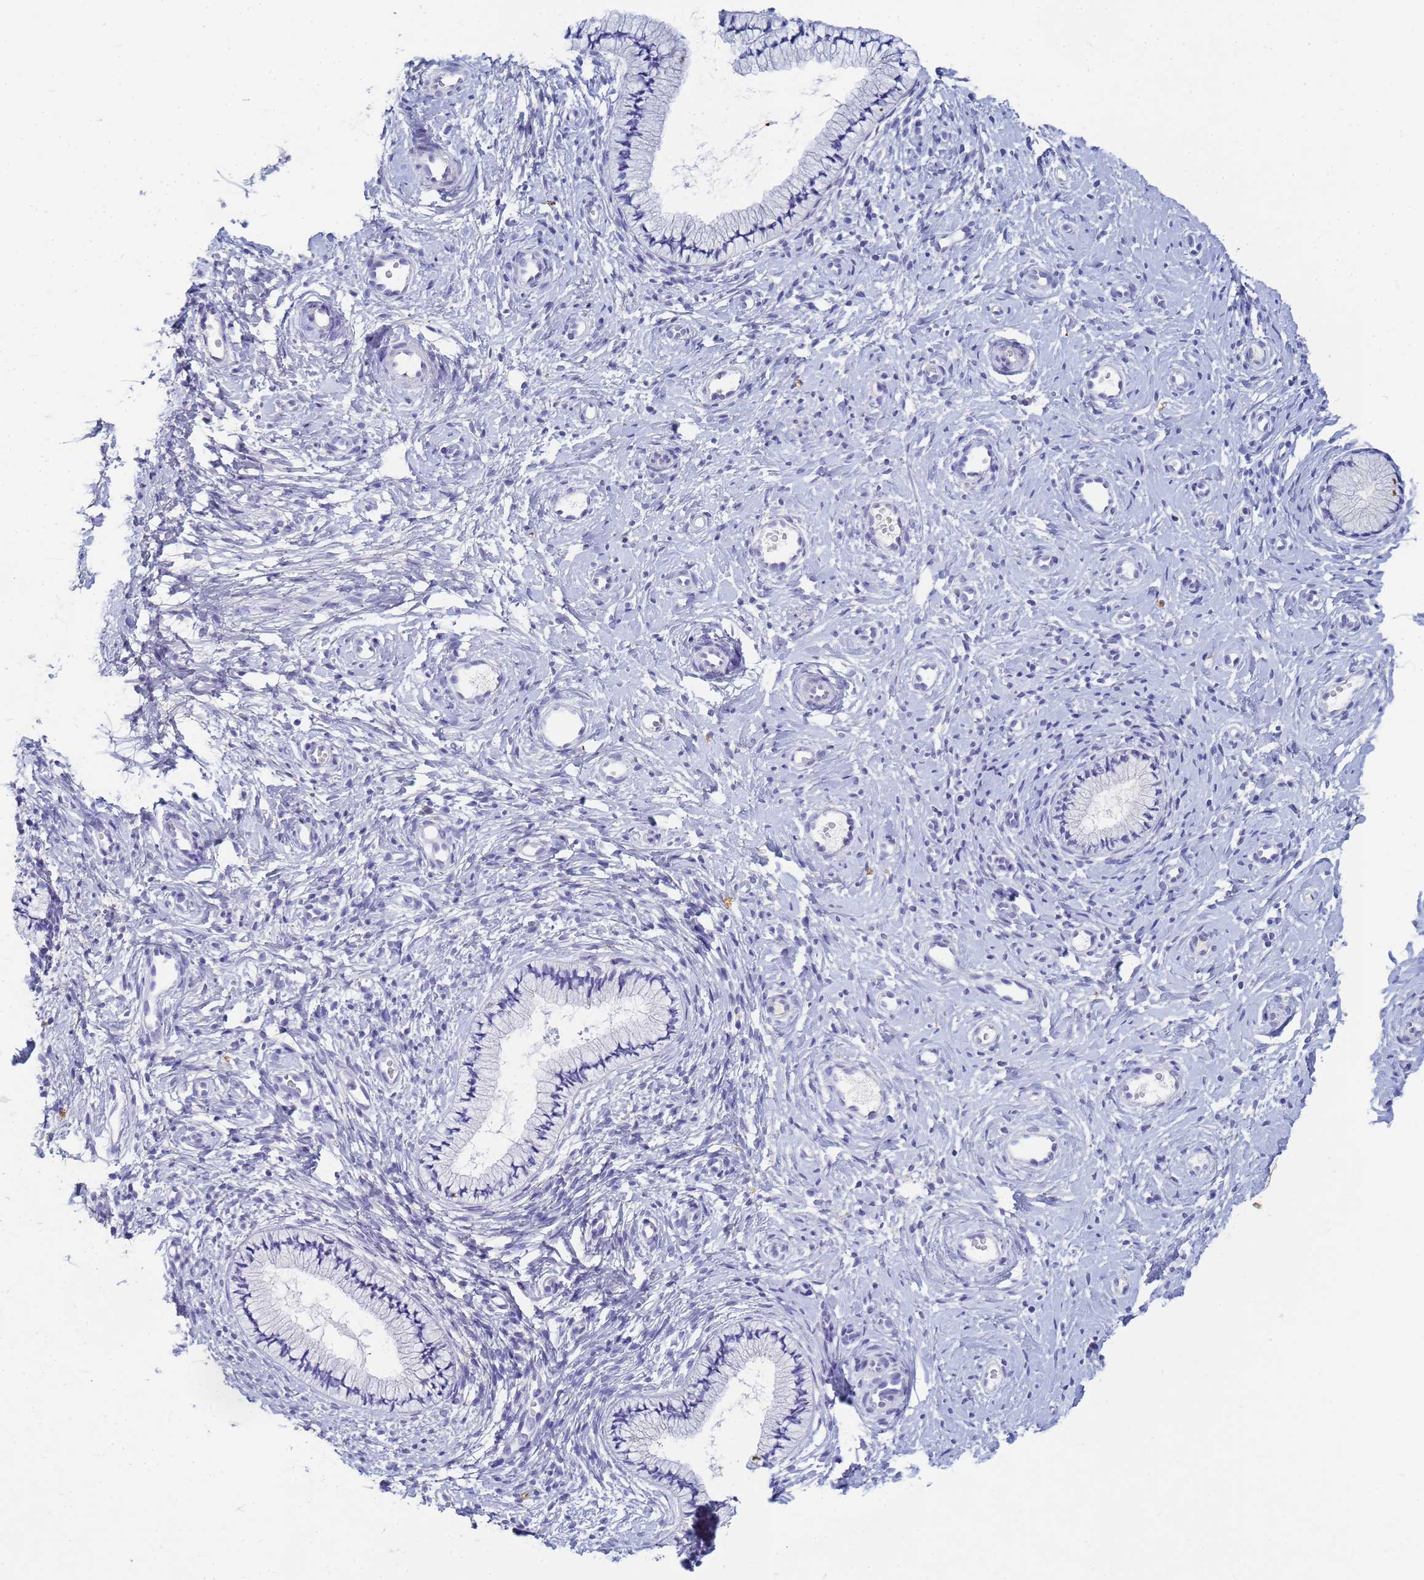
{"staining": {"intensity": "negative", "quantity": "none", "location": "none"}, "tissue": "cervix", "cell_type": "Glandular cells", "image_type": "normal", "snomed": [{"axis": "morphology", "description": "Normal tissue, NOS"}, {"axis": "topography", "description": "Cervix"}], "caption": "Immunohistochemistry photomicrograph of normal cervix: cervix stained with DAB (3,3'-diaminobenzidine) reveals no significant protein staining in glandular cells. (DAB immunohistochemistry with hematoxylin counter stain).", "gene": "B3GNT8", "patient": {"sex": "female", "age": 57}}